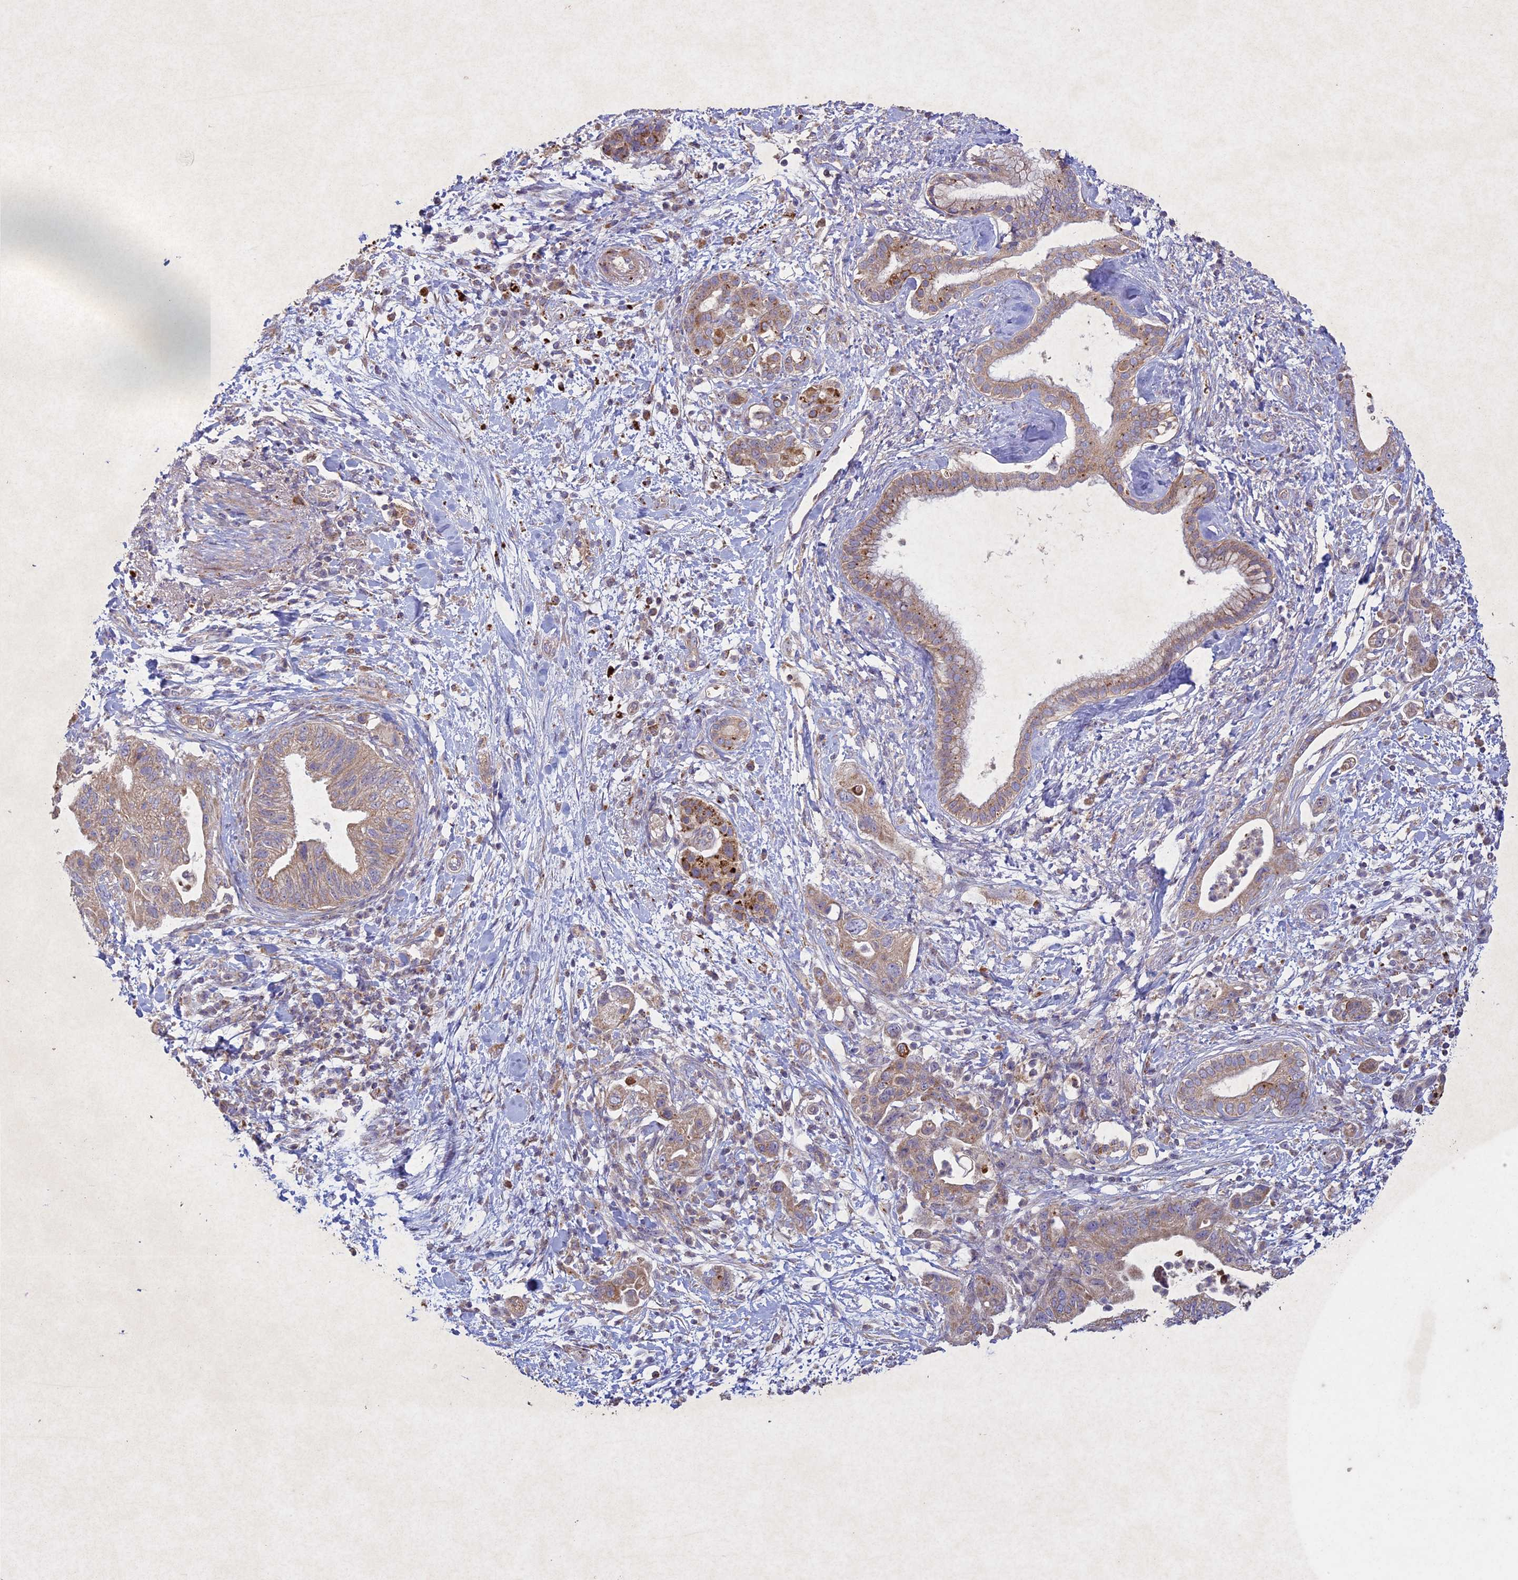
{"staining": {"intensity": "weak", "quantity": ">75%", "location": "cytoplasmic/membranous"}, "tissue": "pancreatic cancer", "cell_type": "Tumor cells", "image_type": "cancer", "snomed": [{"axis": "morphology", "description": "Adenocarcinoma, NOS"}, {"axis": "topography", "description": "Pancreas"}], "caption": "Brown immunohistochemical staining in pancreatic cancer displays weak cytoplasmic/membranous staining in about >75% of tumor cells.", "gene": "CIAO2B", "patient": {"sex": "female", "age": 73}}